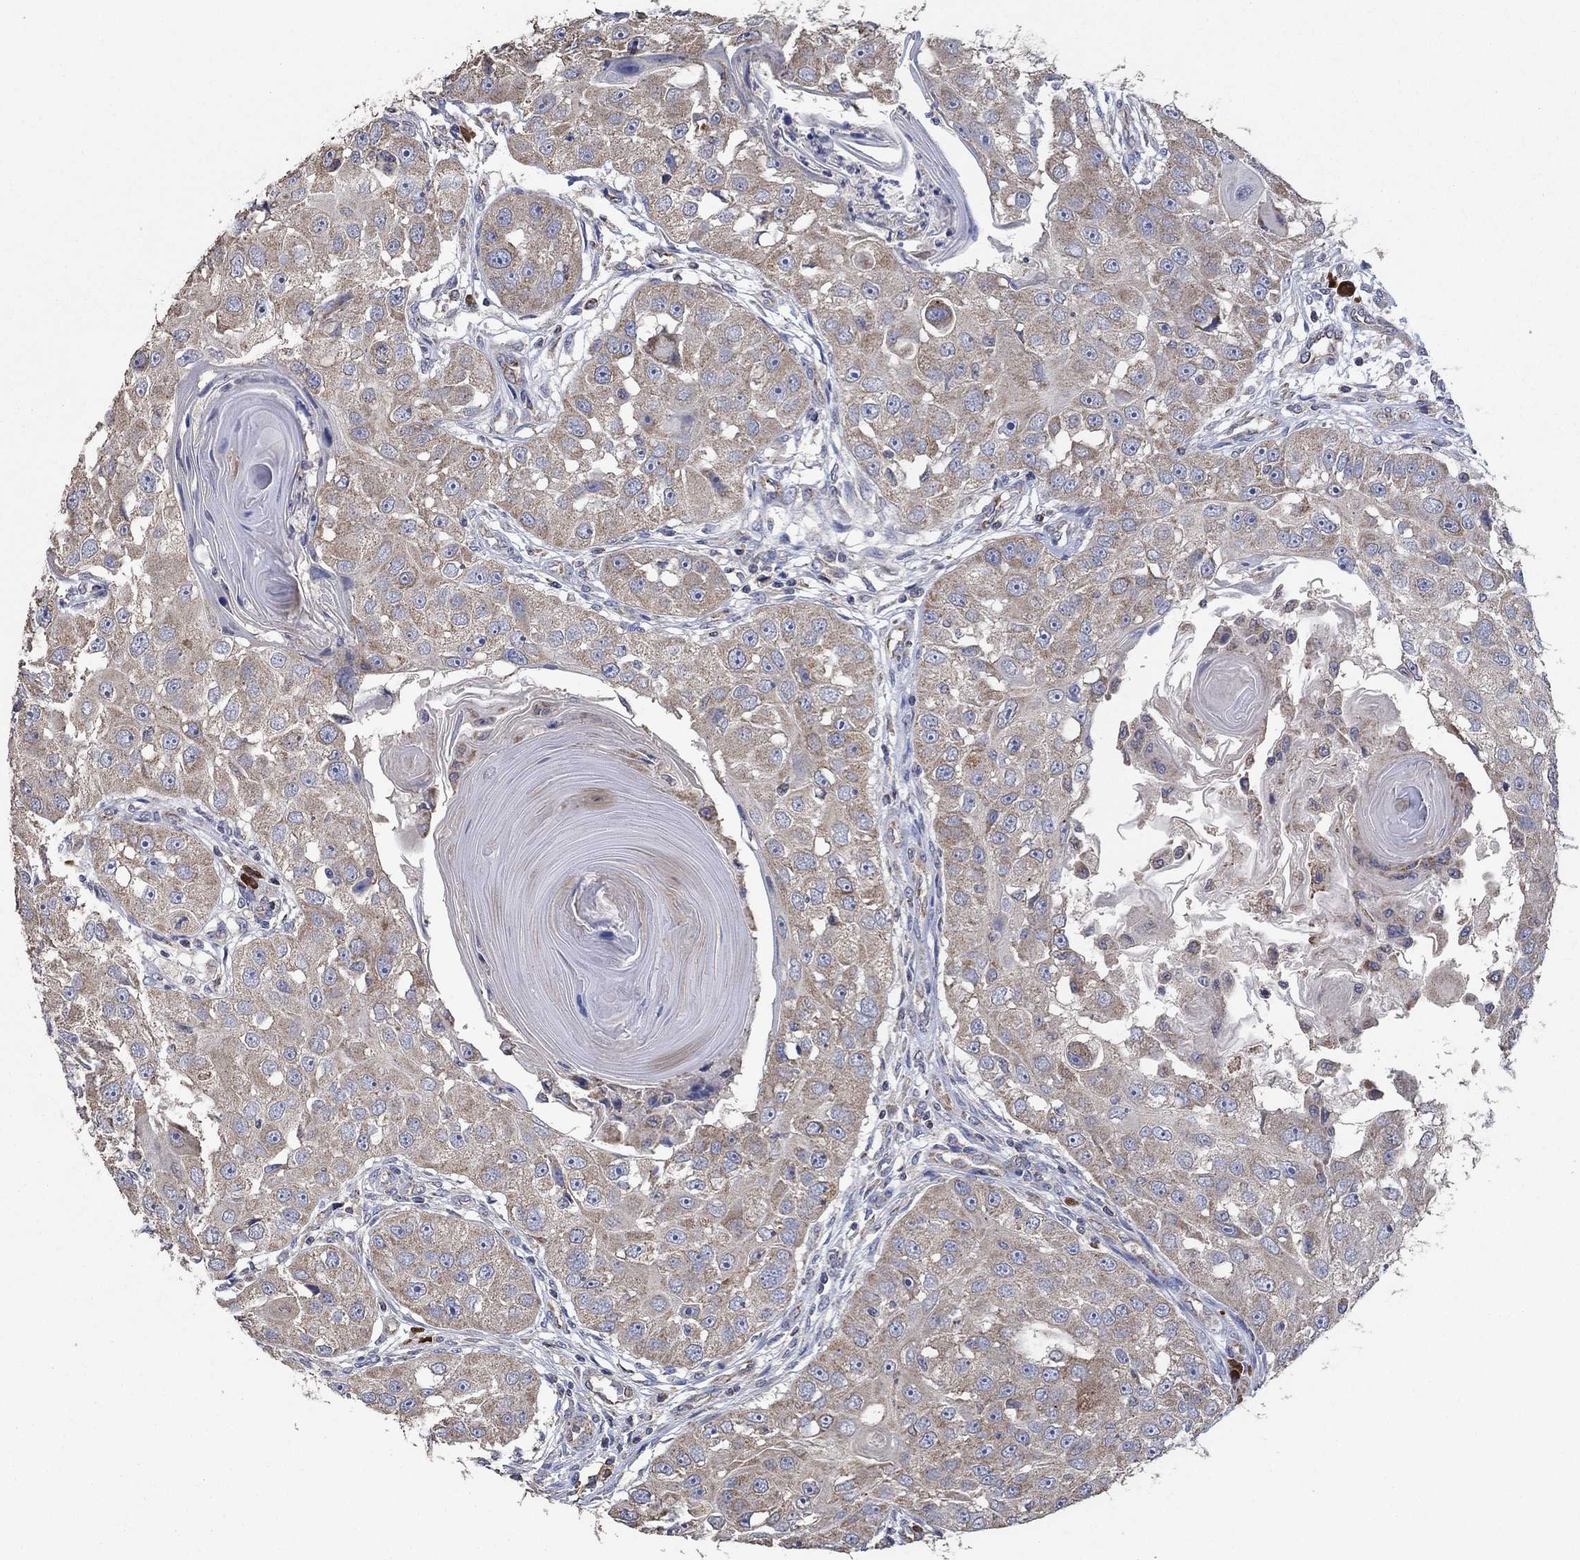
{"staining": {"intensity": "weak", "quantity": ">75%", "location": "cytoplasmic/membranous"}, "tissue": "head and neck cancer", "cell_type": "Tumor cells", "image_type": "cancer", "snomed": [{"axis": "morphology", "description": "Squamous cell carcinoma, NOS"}, {"axis": "topography", "description": "Head-Neck"}], "caption": "Weak cytoplasmic/membranous protein positivity is identified in about >75% of tumor cells in head and neck squamous cell carcinoma.", "gene": "HID1", "patient": {"sex": "male", "age": 51}}